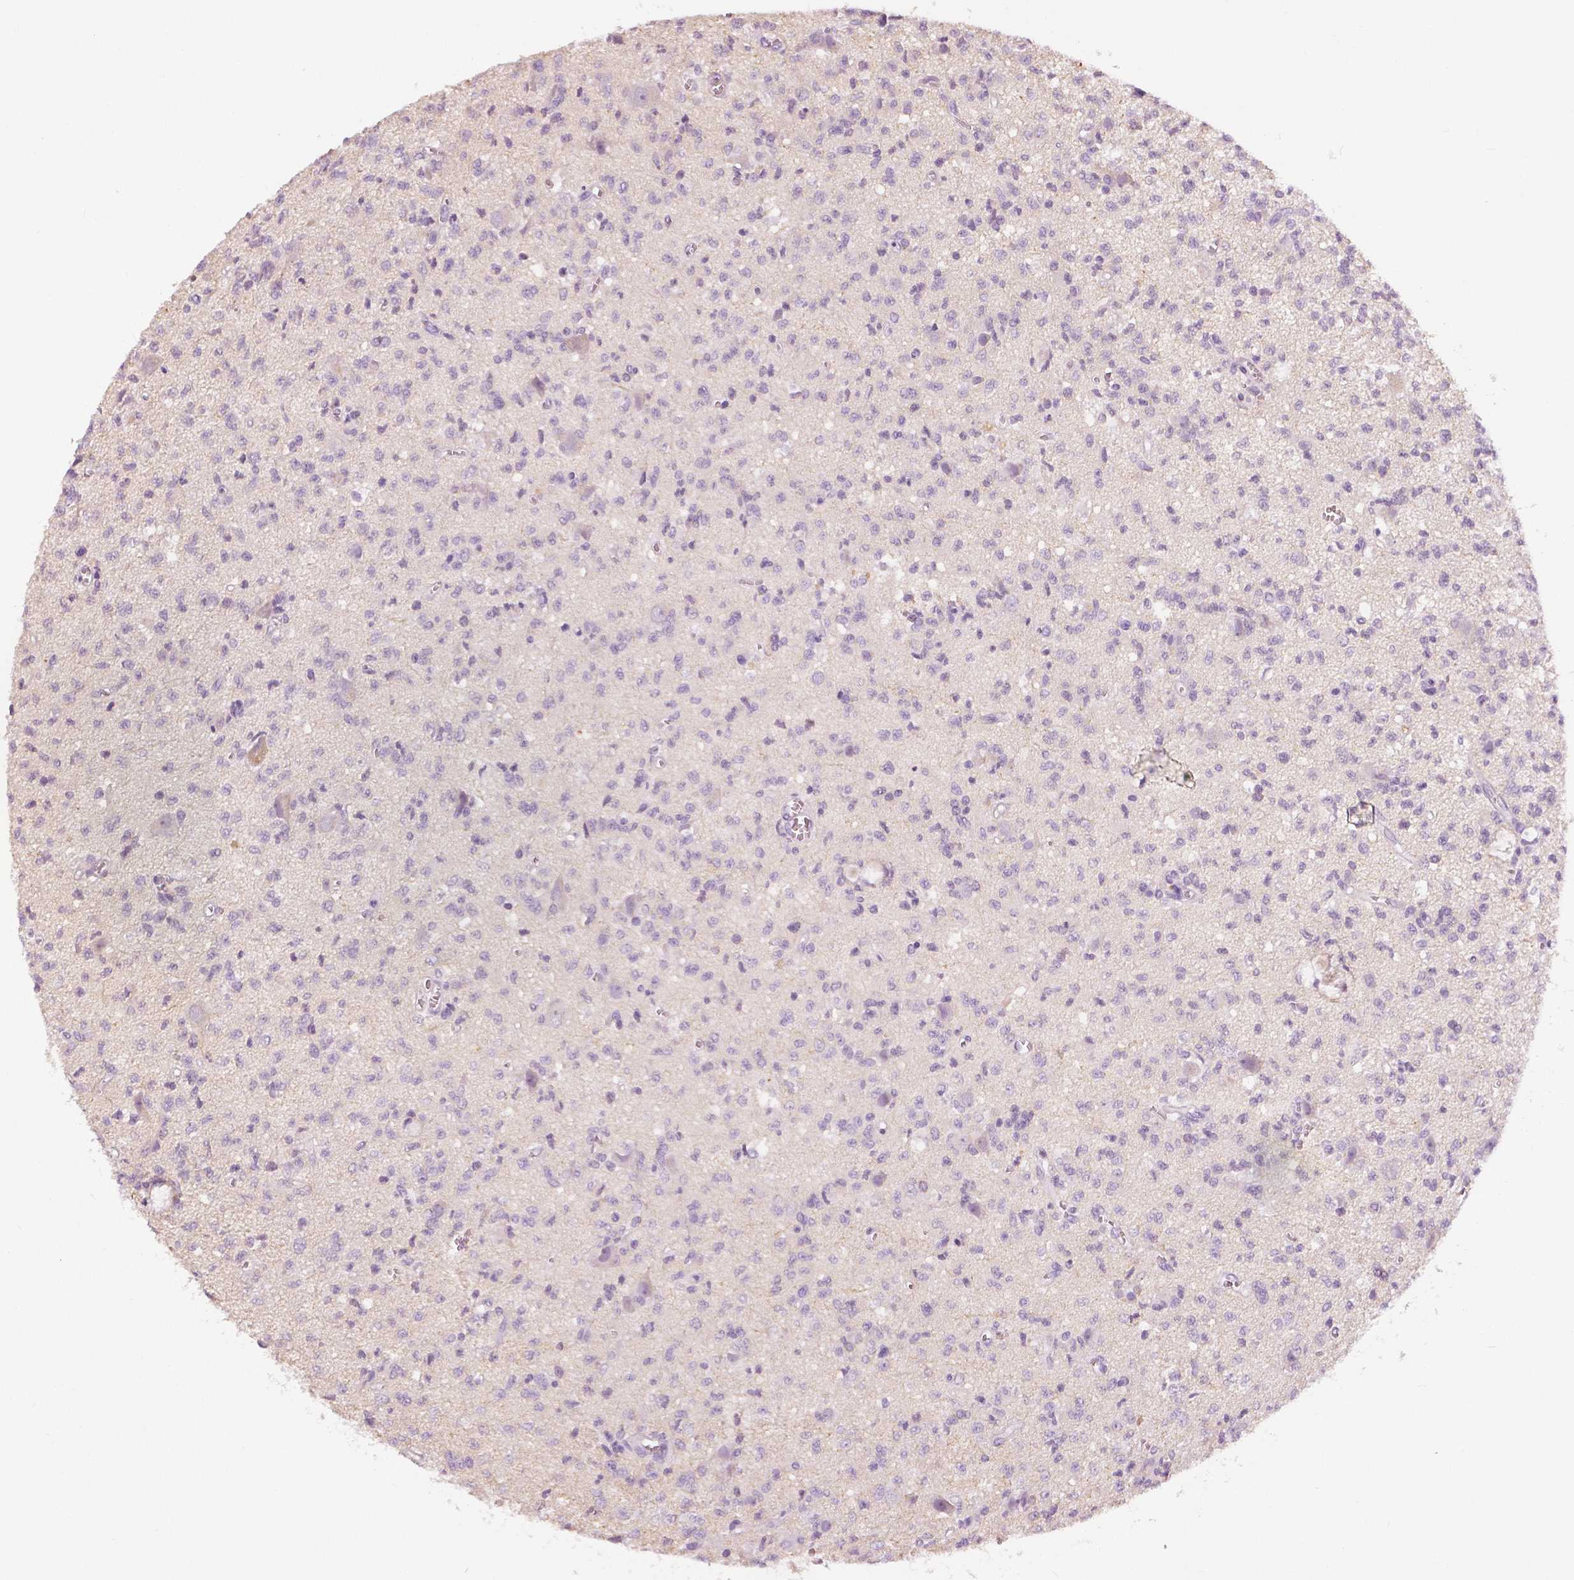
{"staining": {"intensity": "negative", "quantity": "none", "location": "none"}, "tissue": "glioma", "cell_type": "Tumor cells", "image_type": "cancer", "snomed": [{"axis": "morphology", "description": "Glioma, malignant, Low grade"}, {"axis": "topography", "description": "Brain"}], "caption": "Immunohistochemistry (IHC) of human malignant low-grade glioma reveals no expression in tumor cells.", "gene": "SLC24A1", "patient": {"sex": "male", "age": 64}}